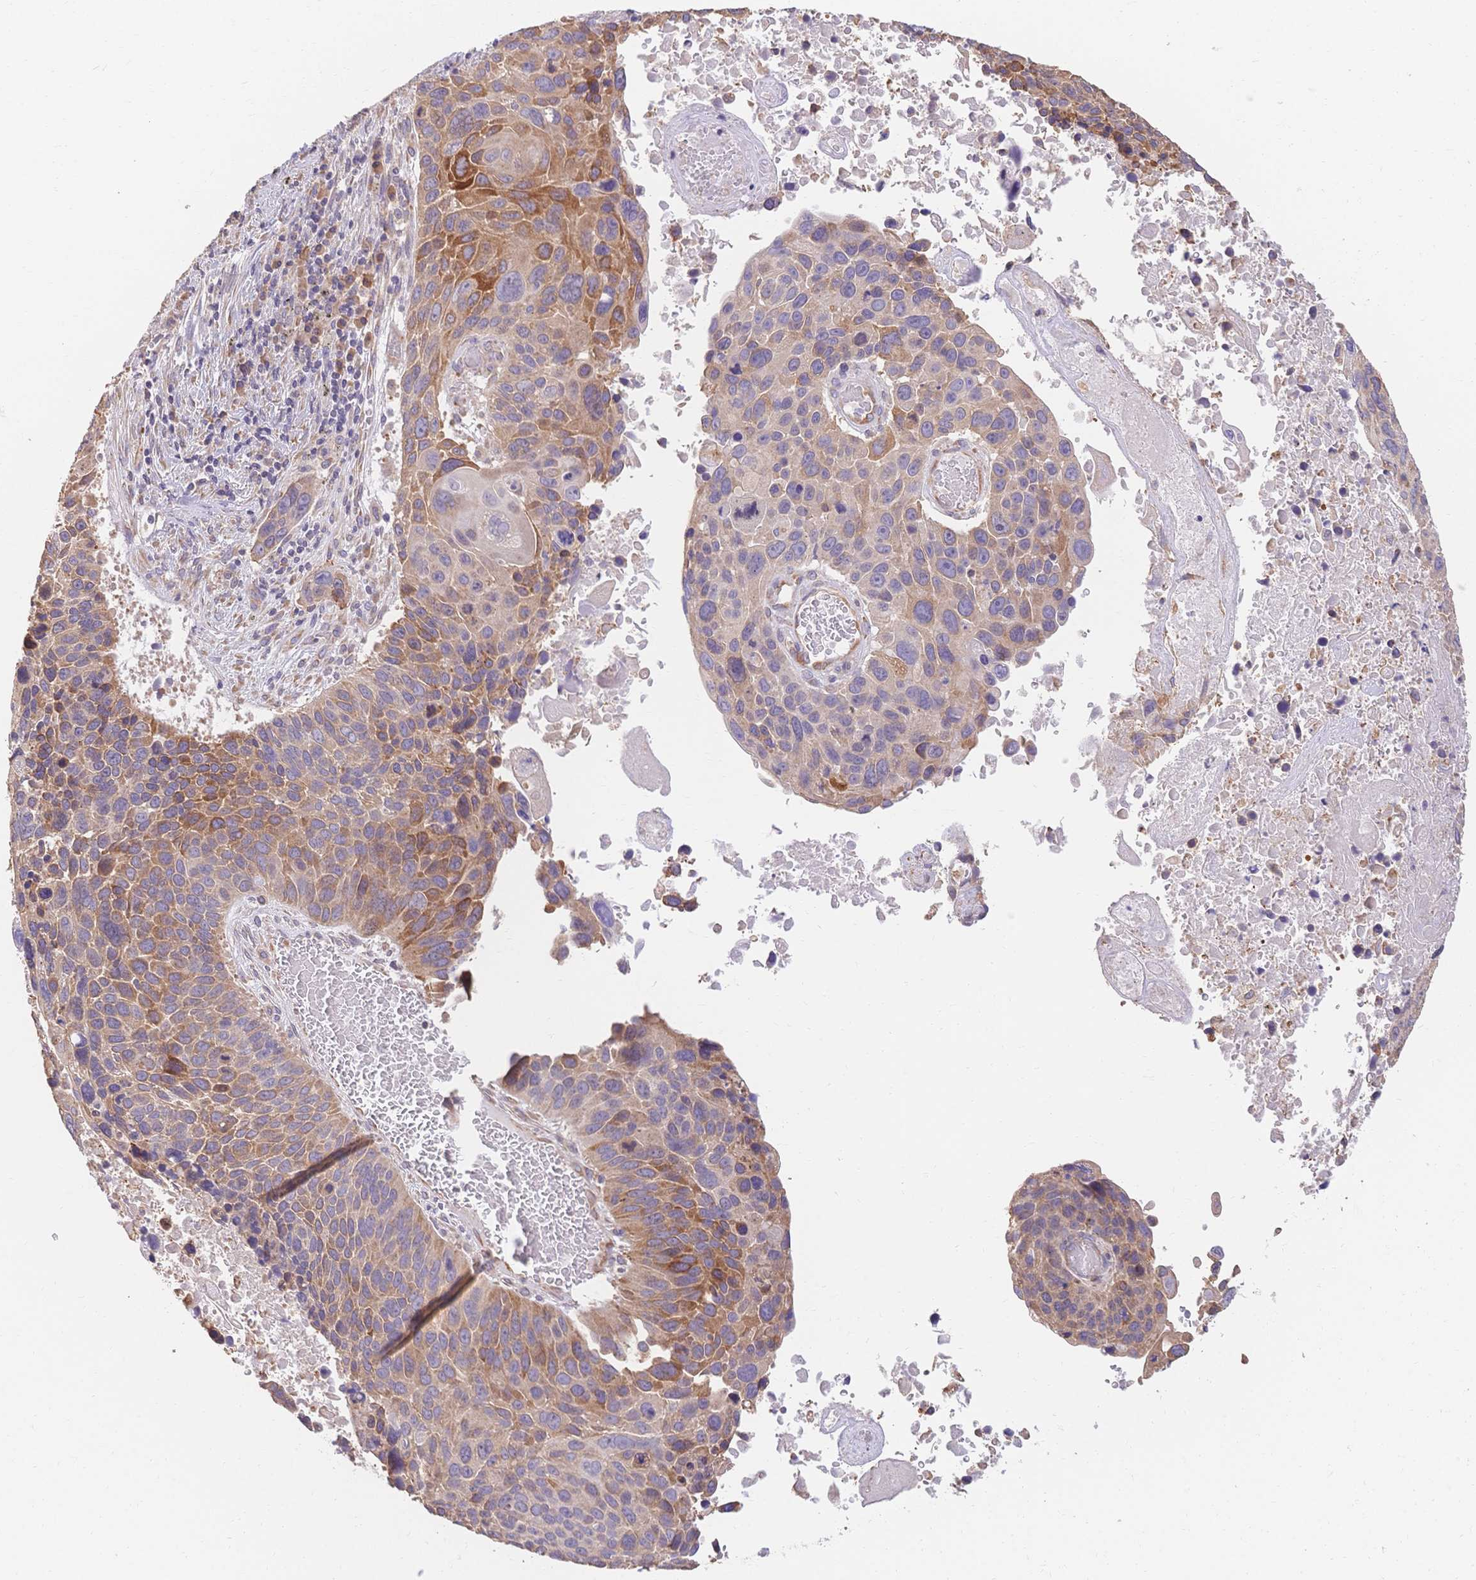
{"staining": {"intensity": "moderate", "quantity": "<25%", "location": "cytoplasmic/membranous"}, "tissue": "lung cancer", "cell_type": "Tumor cells", "image_type": "cancer", "snomed": [{"axis": "morphology", "description": "Squamous cell carcinoma, NOS"}, {"axis": "topography", "description": "Lung"}], "caption": "Immunohistochemical staining of lung squamous cell carcinoma reveals moderate cytoplasmic/membranous protein positivity in about <25% of tumor cells. (IHC, brightfield microscopy, high magnification).", "gene": "HS3ST5", "patient": {"sex": "male", "age": 68}}